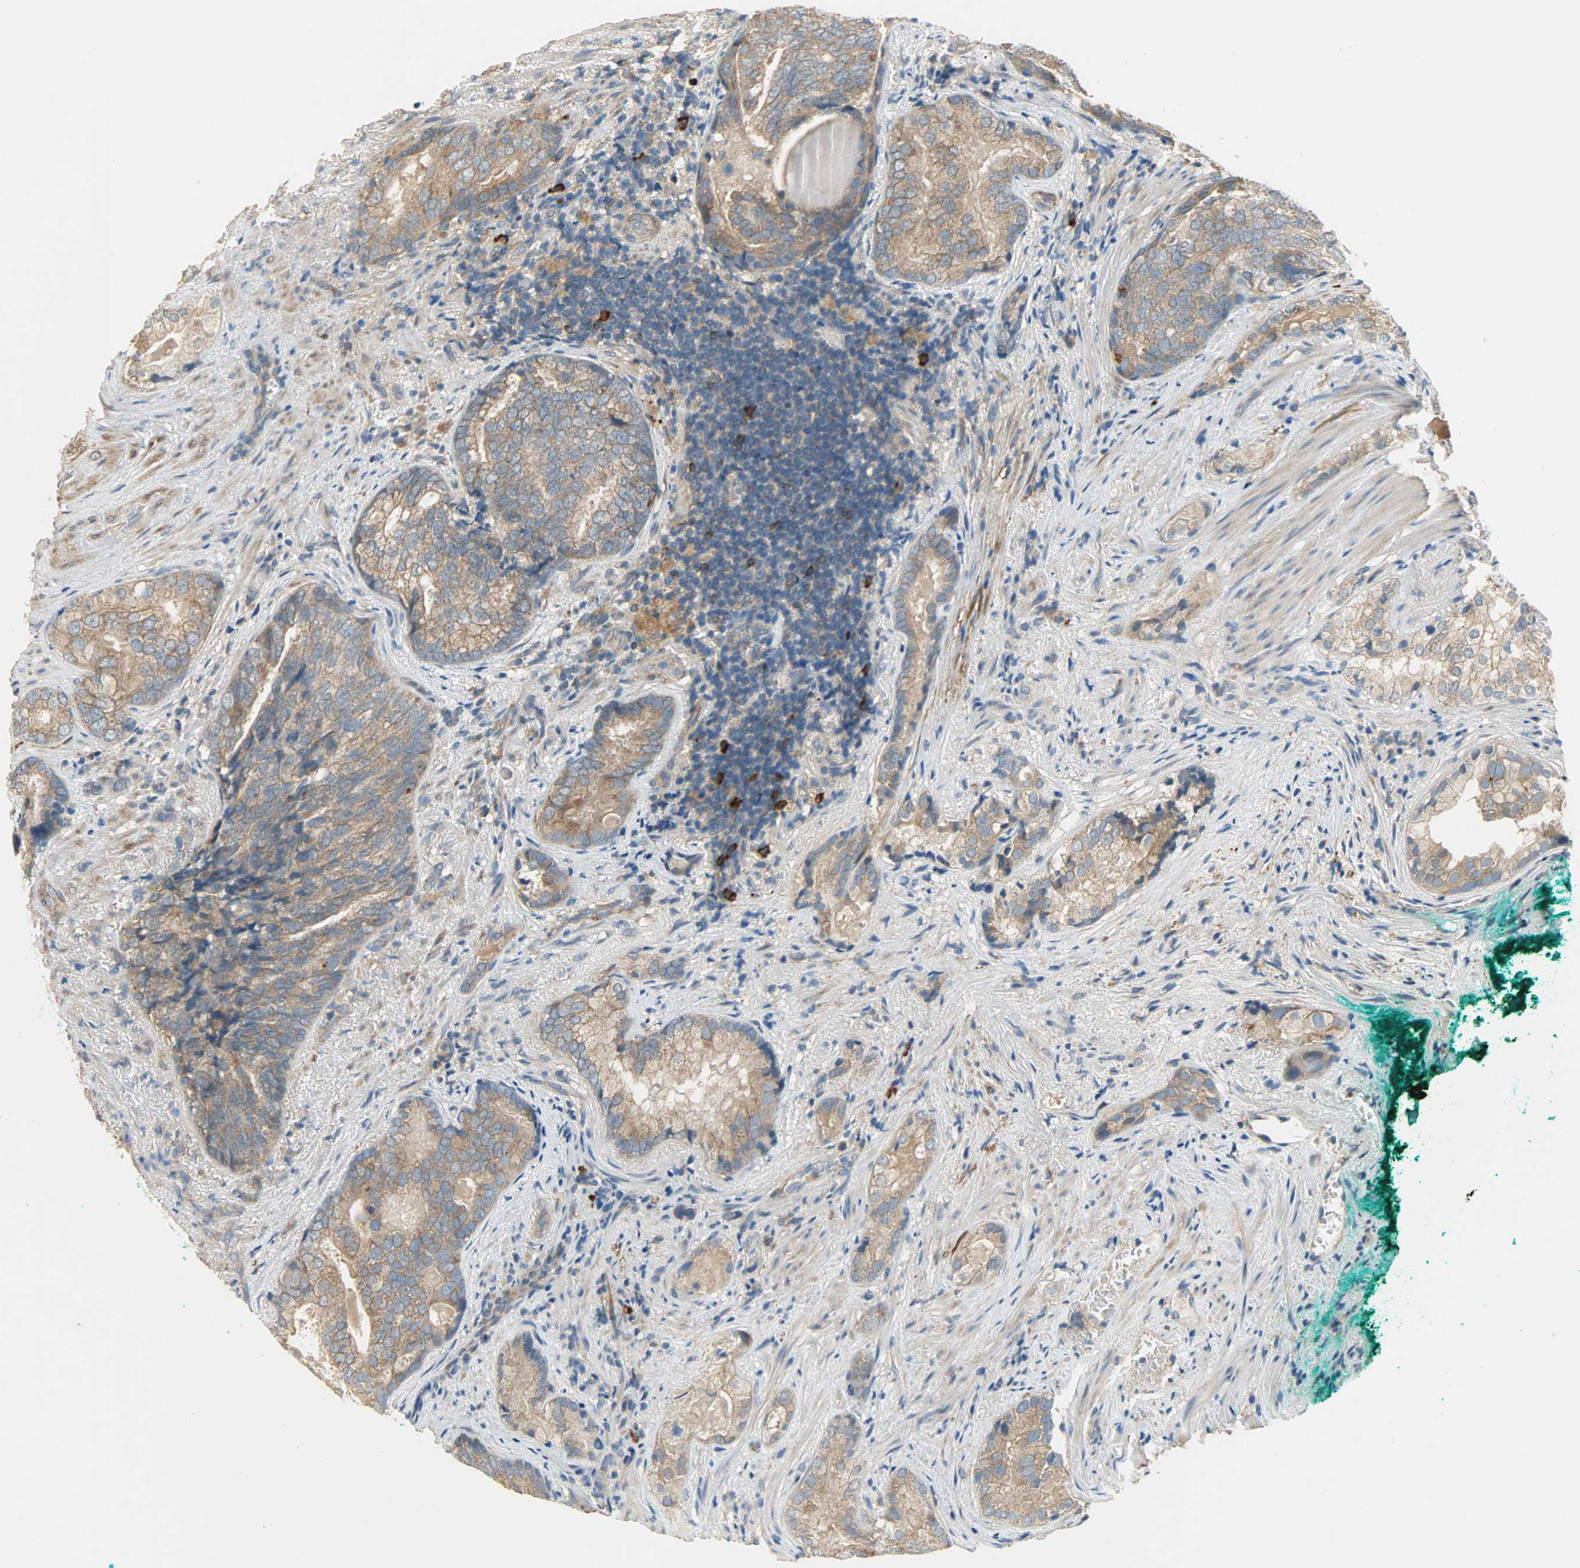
{"staining": {"intensity": "moderate", "quantity": ">75%", "location": "cytoplasmic/membranous"}, "tissue": "prostate cancer", "cell_type": "Tumor cells", "image_type": "cancer", "snomed": [{"axis": "morphology", "description": "Adenocarcinoma, High grade"}, {"axis": "topography", "description": "Prostate"}], "caption": "High-grade adenocarcinoma (prostate) stained with immunohistochemistry (IHC) displays moderate cytoplasmic/membranous positivity in about >75% of tumor cells.", "gene": "C1orf198", "patient": {"sex": "male", "age": 66}}